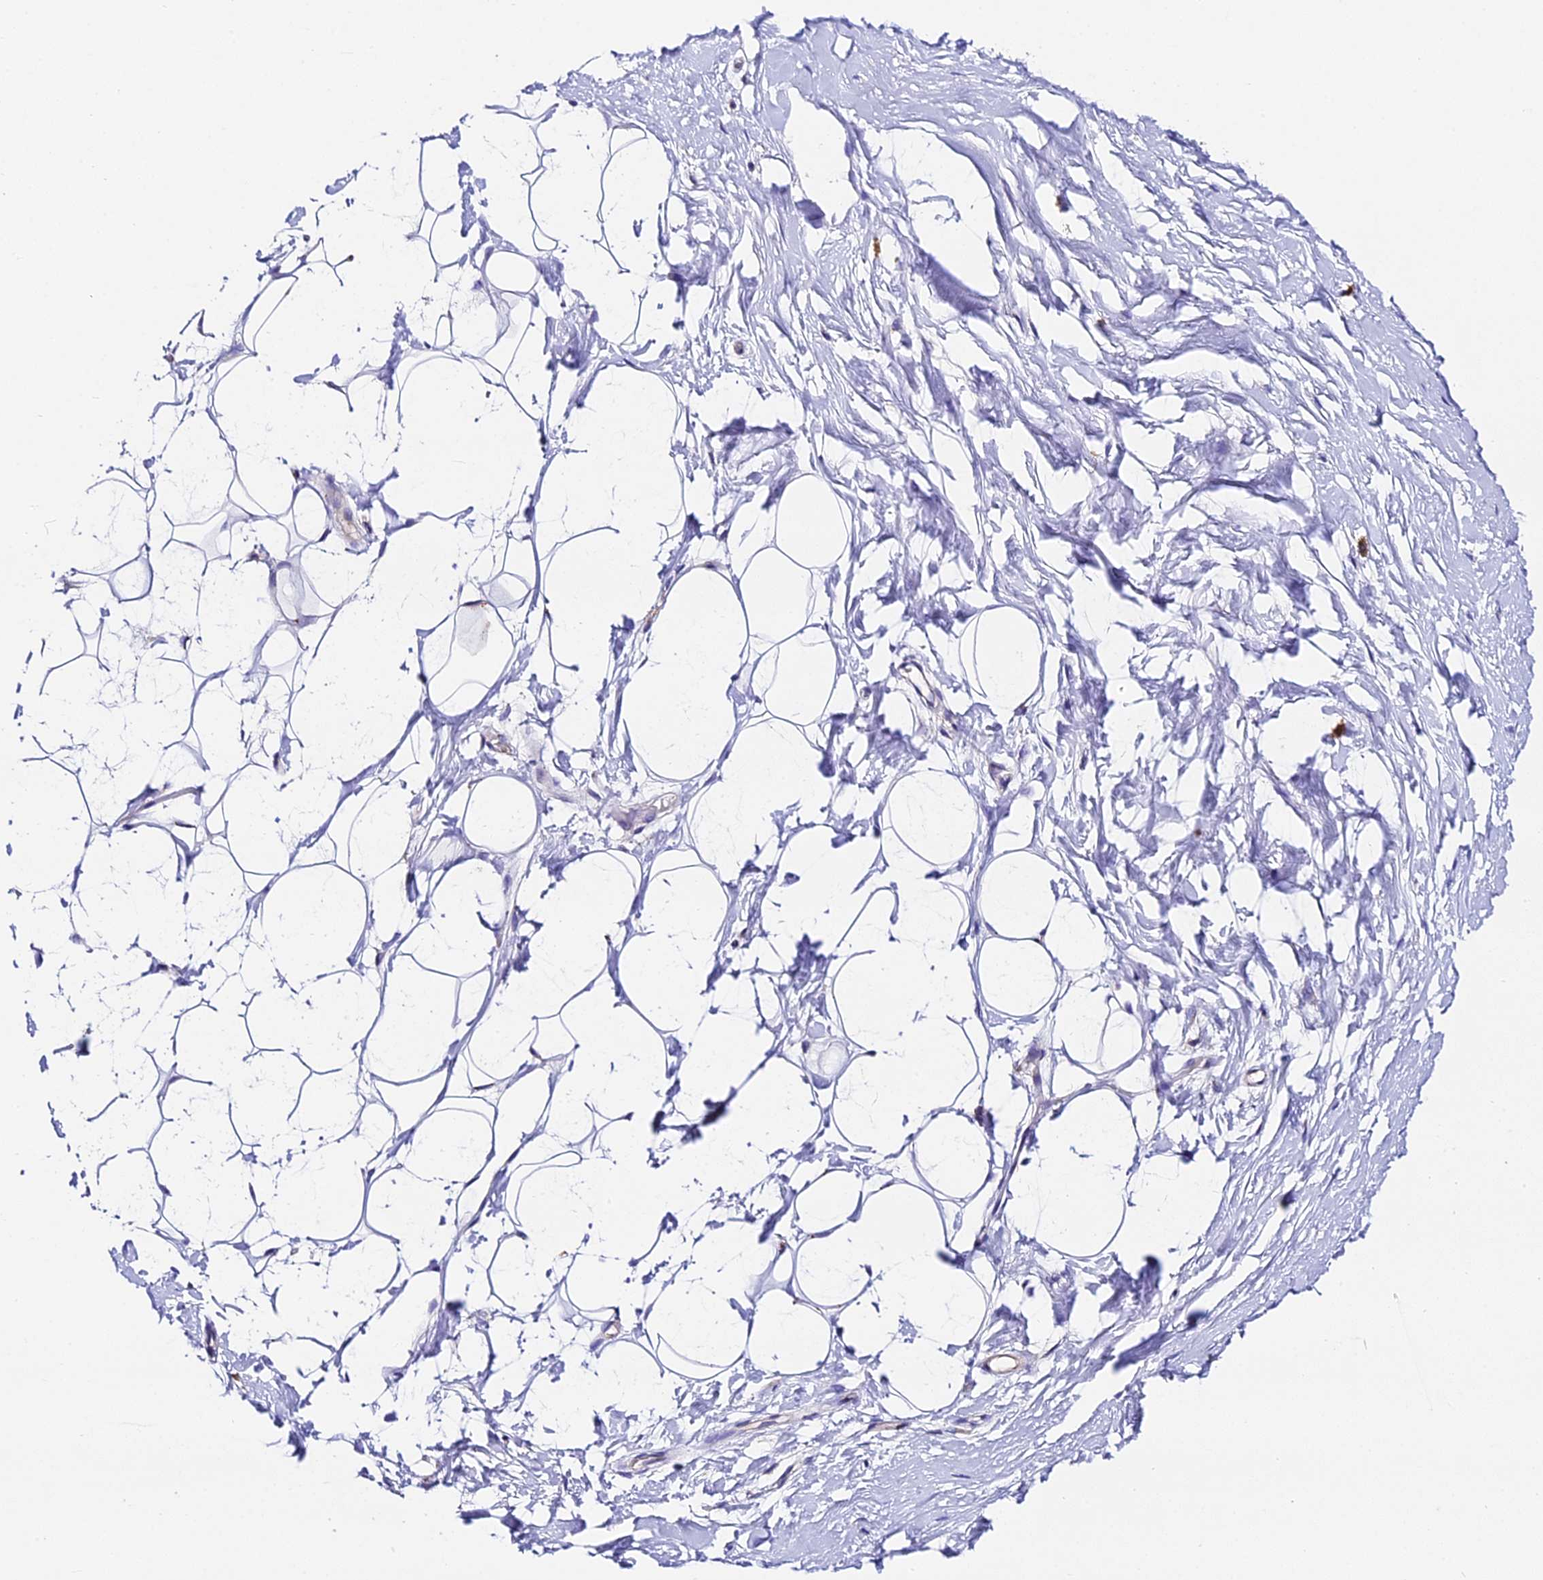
{"staining": {"intensity": "negative", "quantity": "none", "location": "none"}, "tissue": "adipose tissue", "cell_type": "Adipocytes", "image_type": "normal", "snomed": [{"axis": "morphology", "description": "Normal tissue, NOS"}, {"axis": "topography", "description": "Breast"}], "caption": "Immunohistochemistry micrograph of benign adipose tissue: human adipose tissue stained with DAB (3,3'-diaminobenzidine) reveals no significant protein positivity in adipocytes.", "gene": "LYPD6", "patient": {"sex": "female", "age": 26}}